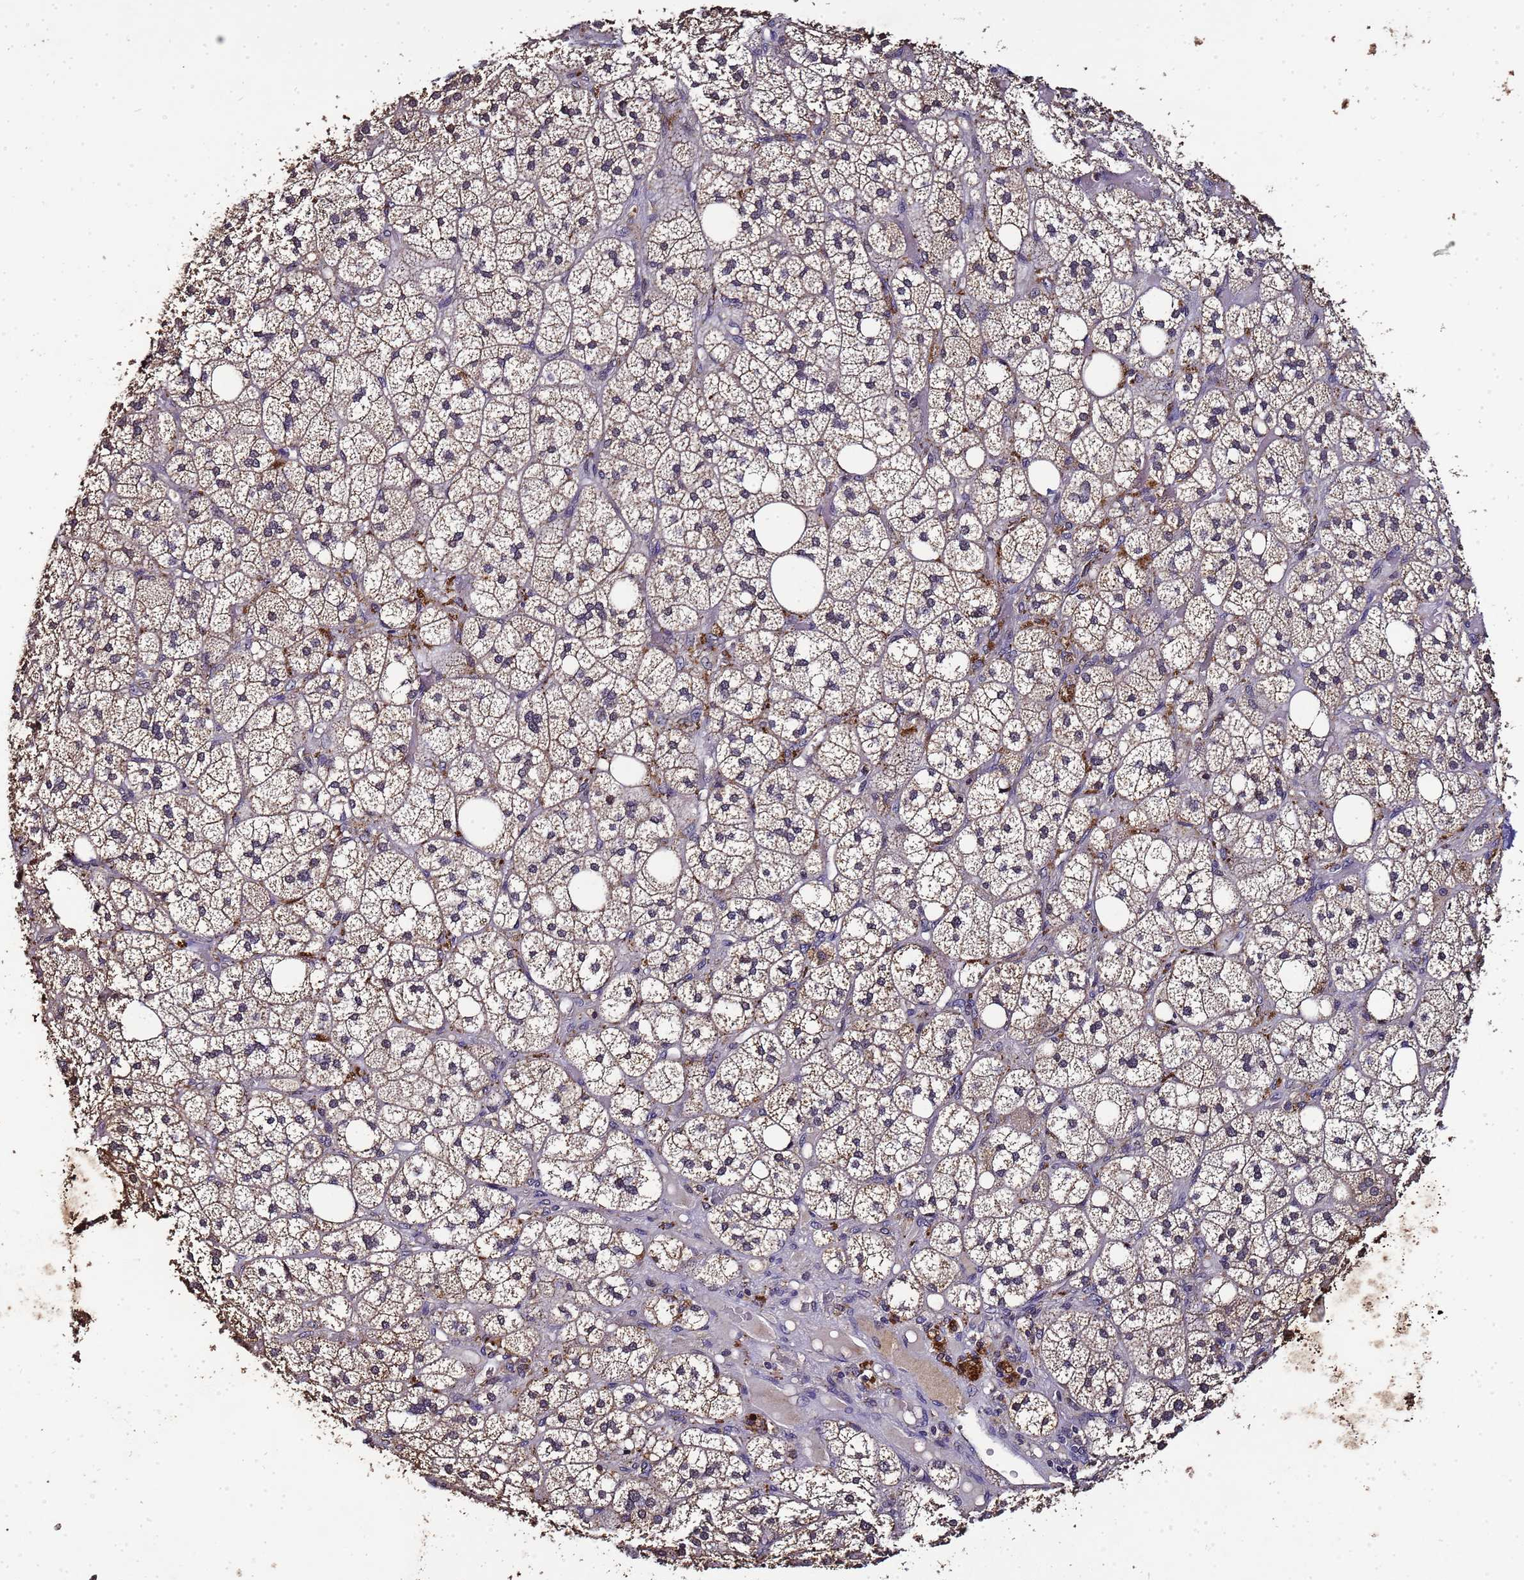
{"staining": {"intensity": "moderate", "quantity": "<25%", "location": "cytoplasmic/membranous,nuclear"}, "tissue": "adrenal gland", "cell_type": "Glandular cells", "image_type": "normal", "snomed": [{"axis": "morphology", "description": "Normal tissue, NOS"}, {"axis": "topography", "description": "Adrenal gland"}], "caption": "Glandular cells exhibit moderate cytoplasmic/membranous,nuclear positivity in about <25% of cells in benign adrenal gland.", "gene": "LGI4", "patient": {"sex": "male", "age": 61}}